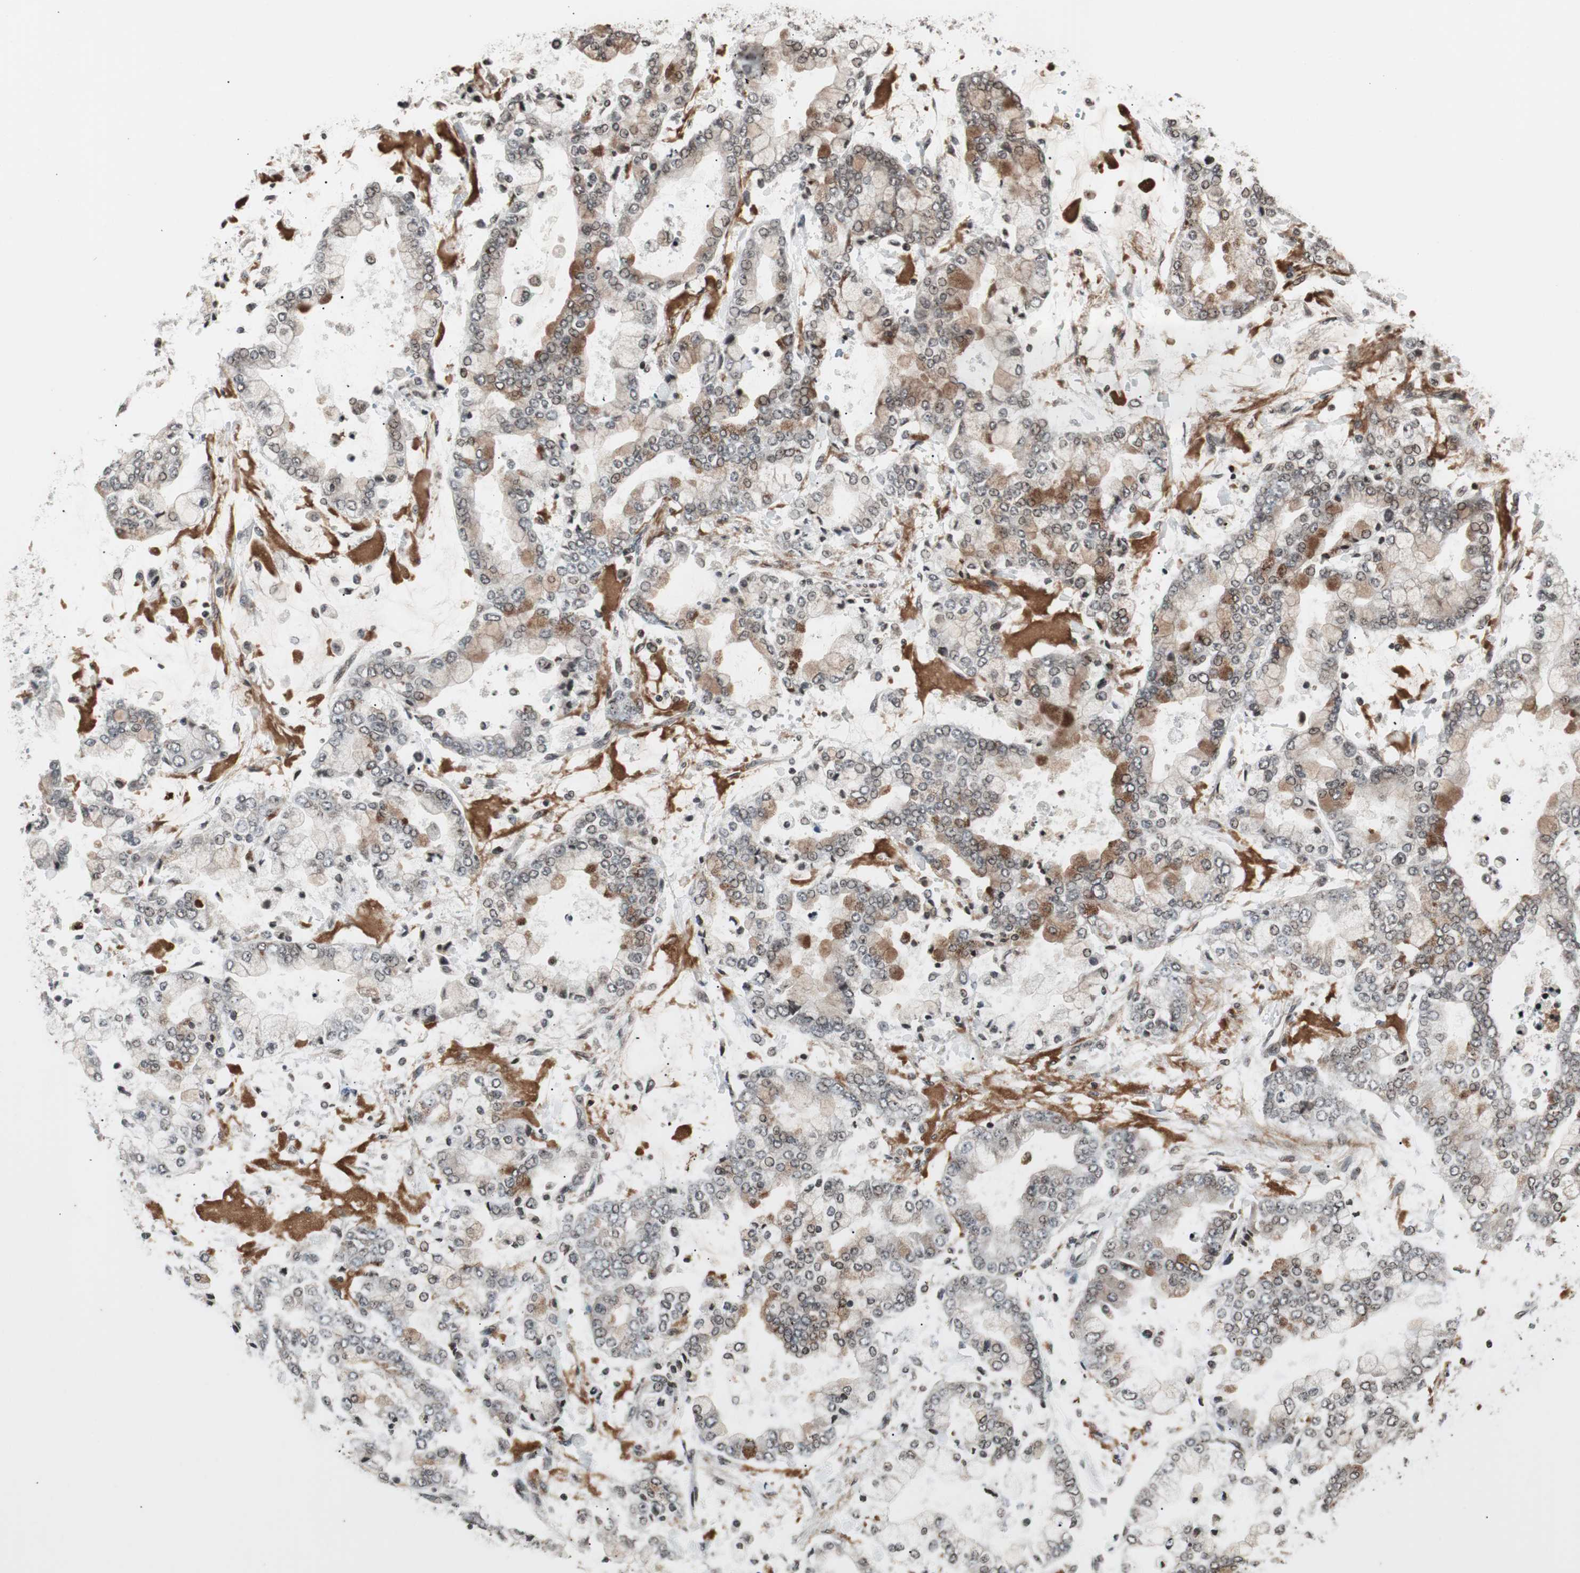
{"staining": {"intensity": "weak", "quantity": "<25%", "location": "cytoplasmic/membranous"}, "tissue": "stomach cancer", "cell_type": "Tumor cells", "image_type": "cancer", "snomed": [{"axis": "morphology", "description": "Adenocarcinoma, NOS"}, {"axis": "topography", "description": "Stomach"}], "caption": "Photomicrograph shows no protein positivity in tumor cells of stomach adenocarcinoma tissue. (Stains: DAB (3,3'-diaminobenzidine) IHC with hematoxylin counter stain, Microscopy: brightfield microscopy at high magnification).", "gene": "ZFC3H1", "patient": {"sex": "male", "age": 76}}